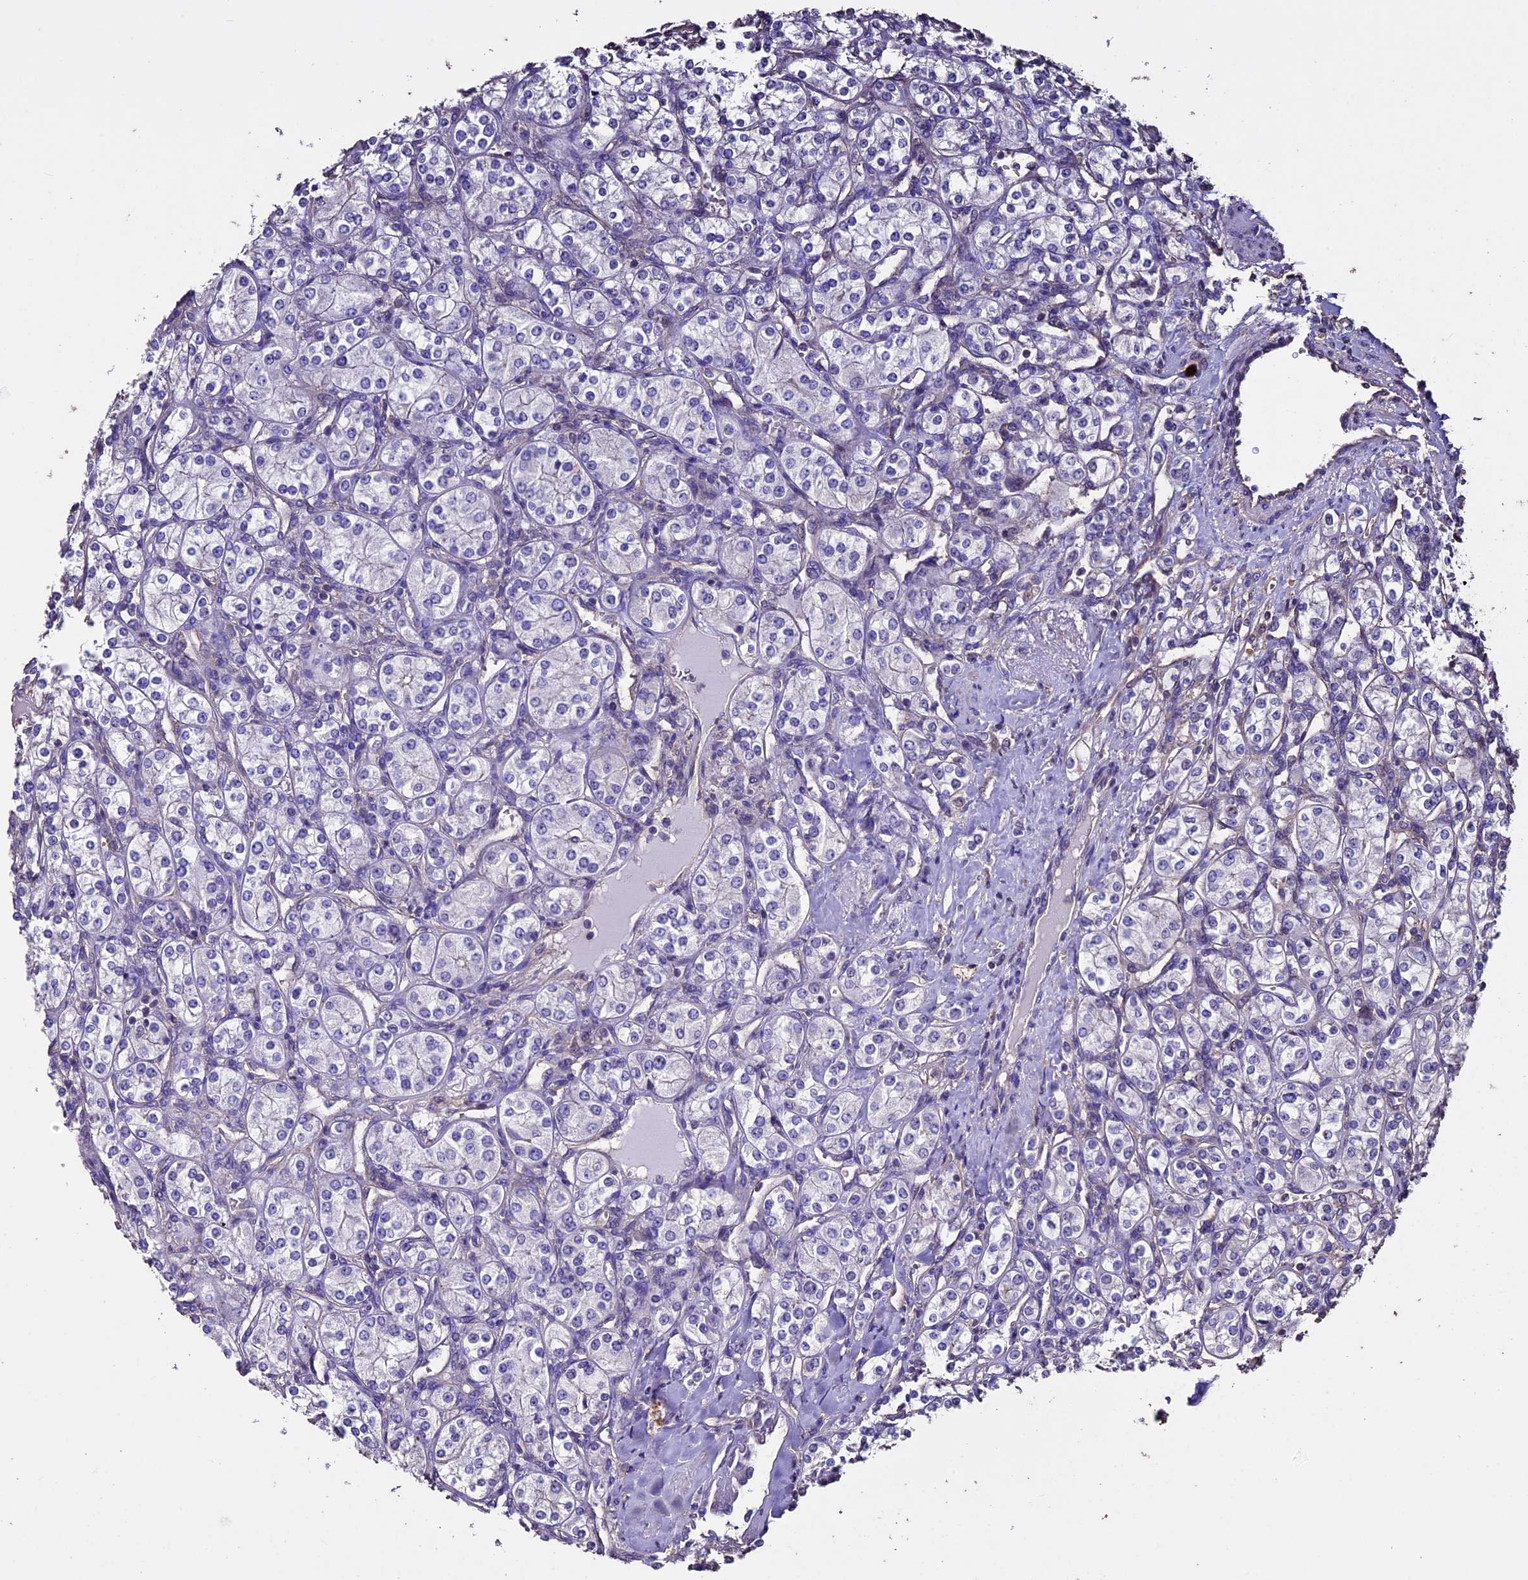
{"staining": {"intensity": "negative", "quantity": "none", "location": "none"}, "tissue": "renal cancer", "cell_type": "Tumor cells", "image_type": "cancer", "snomed": [{"axis": "morphology", "description": "Adenocarcinoma, NOS"}, {"axis": "topography", "description": "Kidney"}], "caption": "DAB (3,3'-diaminobenzidine) immunohistochemical staining of human renal adenocarcinoma shows no significant staining in tumor cells. (DAB immunohistochemistry, high magnification).", "gene": "USB1", "patient": {"sex": "male", "age": 77}}